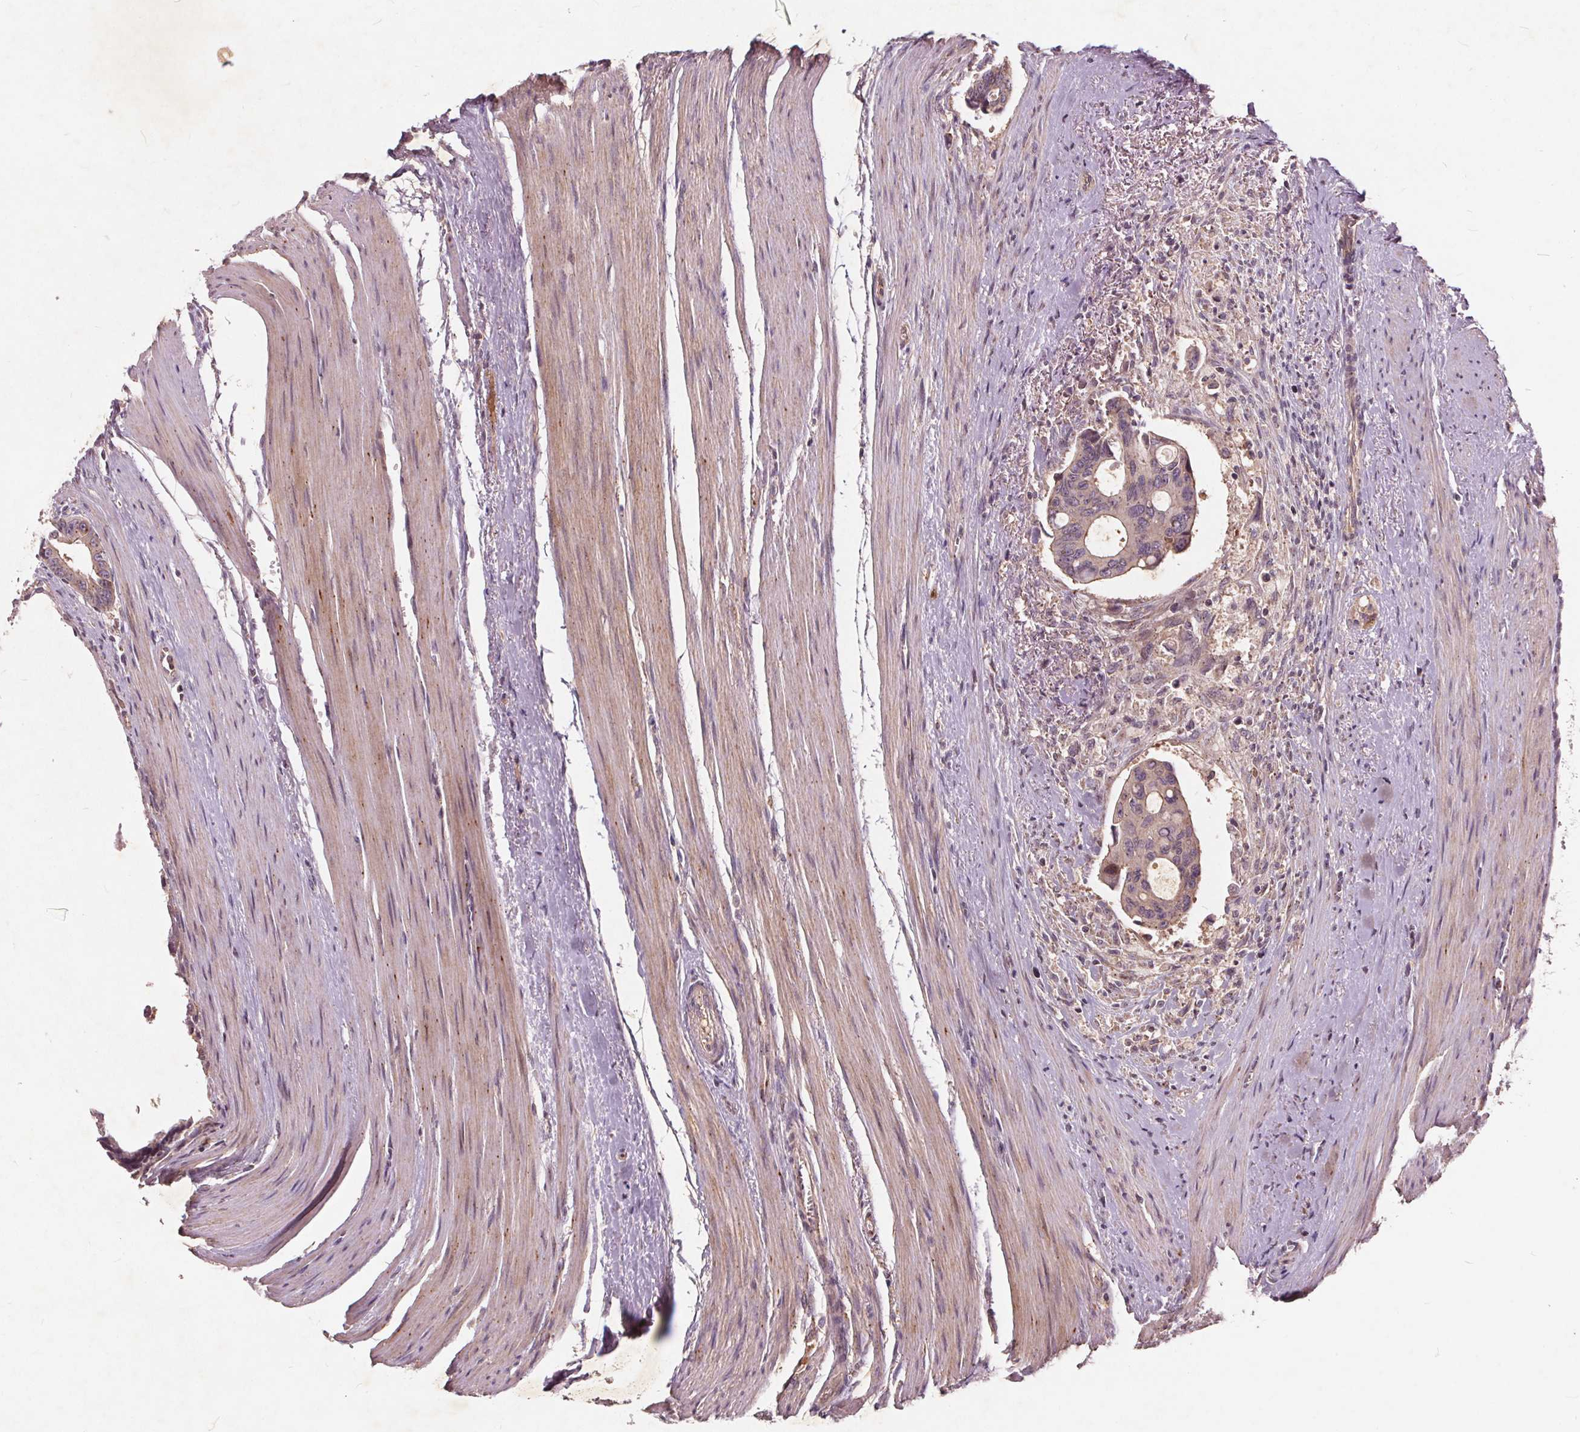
{"staining": {"intensity": "negative", "quantity": "none", "location": "none"}, "tissue": "colorectal cancer", "cell_type": "Tumor cells", "image_type": "cancer", "snomed": [{"axis": "morphology", "description": "Adenocarcinoma, NOS"}, {"axis": "topography", "description": "Rectum"}], "caption": "Immunohistochemistry histopathology image of human colorectal adenocarcinoma stained for a protein (brown), which demonstrates no staining in tumor cells.", "gene": "CSNK1G2", "patient": {"sex": "male", "age": 76}}